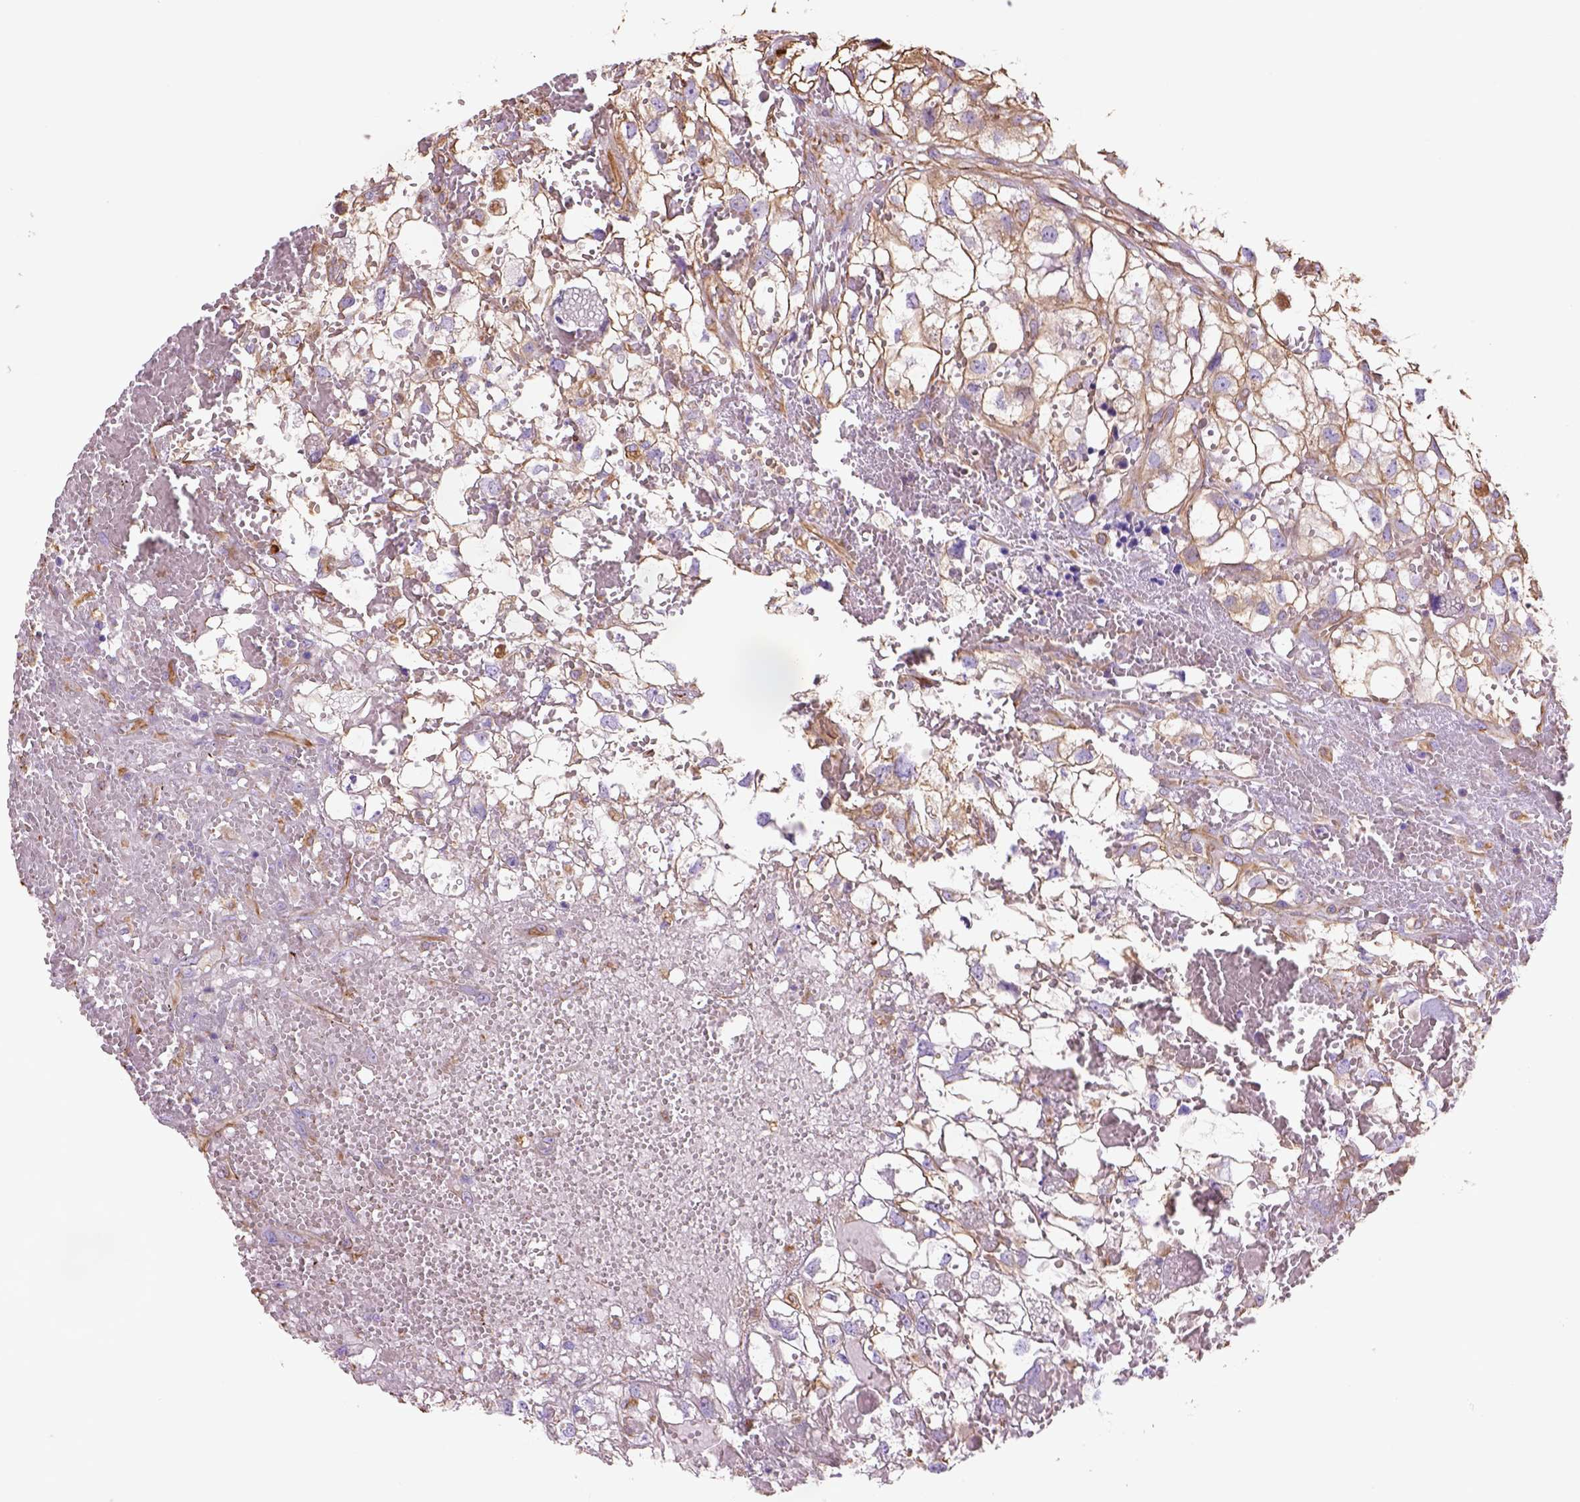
{"staining": {"intensity": "weak", "quantity": "25%-75%", "location": "cytoplasmic/membranous"}, "tissue": "renal cancer", "cell_type": "Tumor cells", "image_type": "cancer", "snomed": [{"axis": "morphology", "description": "Adenocarcinoma, NOS"}, {"axis": "topography", "description": "Kidney"}], "caption": "A high-resolution photomicrograph shows immunohistochemistry staining of renal cancer (adenocarcinoma), which displays weak cytoplasmic/membranous staining in approximately 25%-75% of tumor cells. (brown staining indicates protein expression, while blue staining denotes nuclei).", "gene": "ZZZ3", "patient": {"sex": "male", "age": 56}}